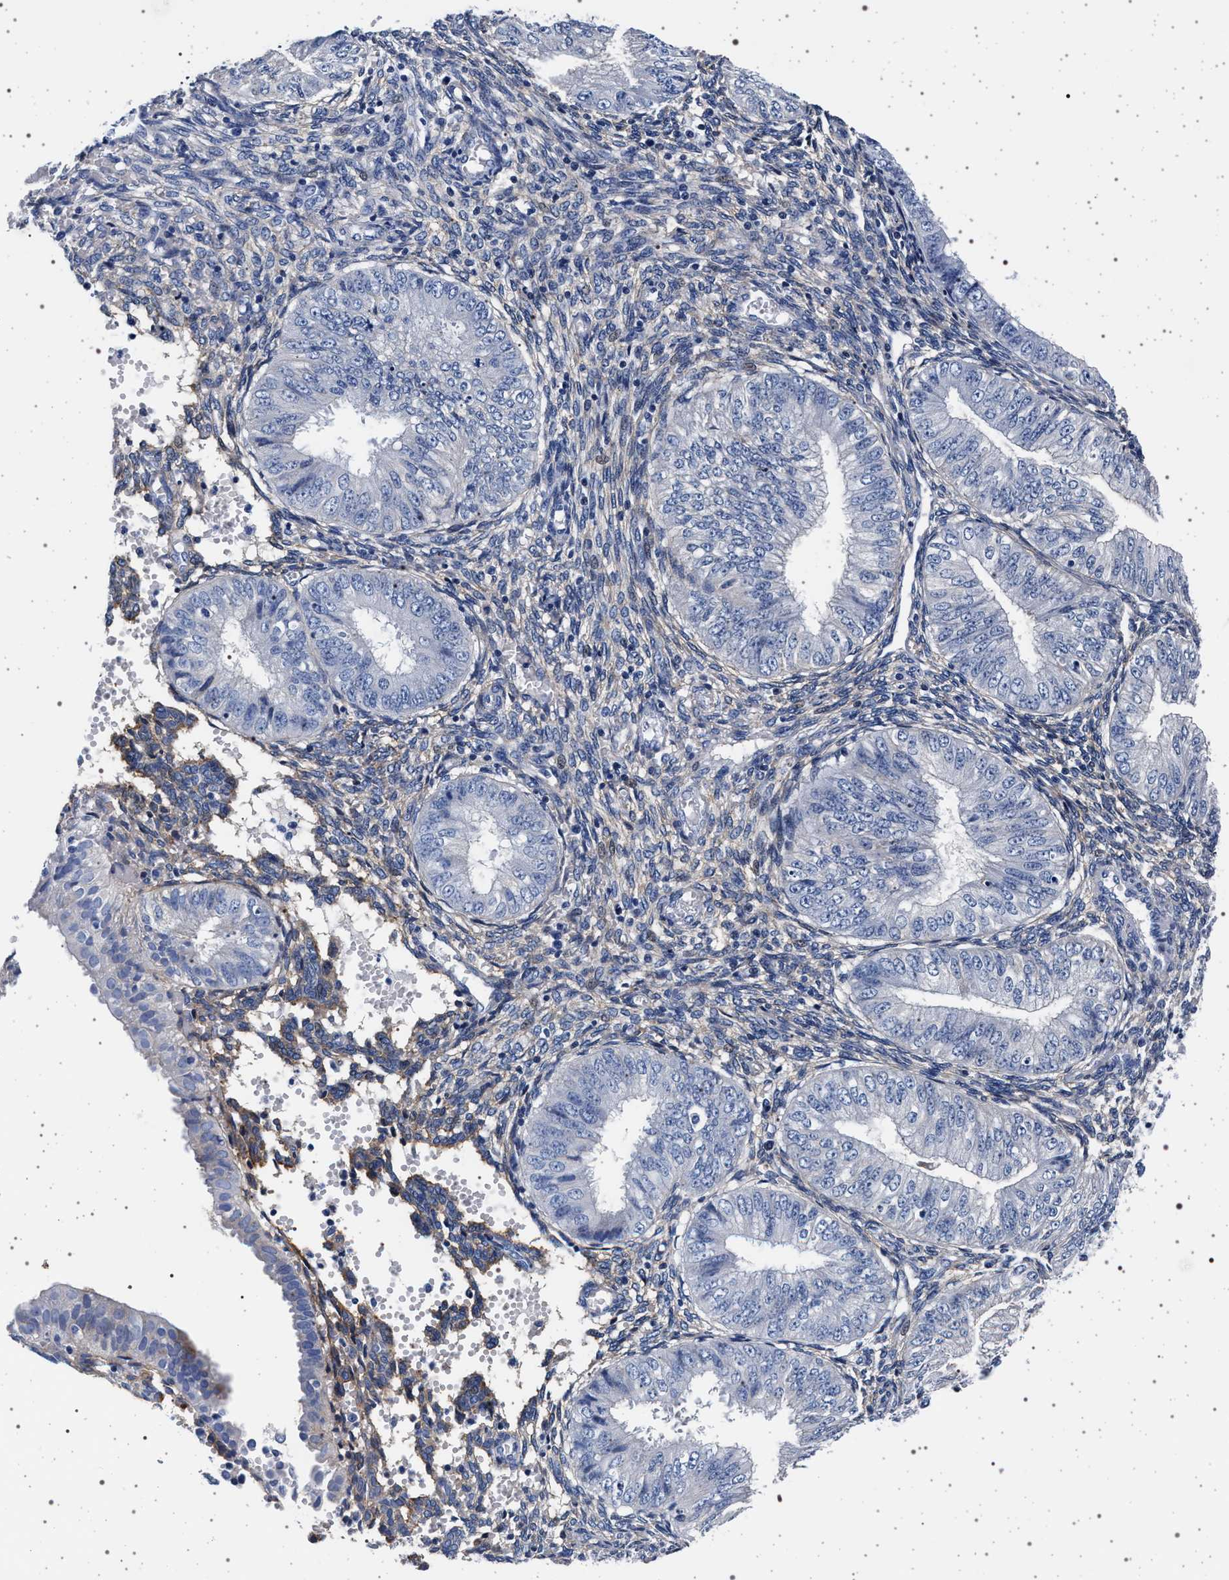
{"staining": {"intensity": "negative", "quantity": "none", "location": "none"}, "tissue": "endometrial cancer", "cell_type": "Tumor cells", "image_type": "cancer", "snomed": [{"axis": "morphology", "description": "Normal tissue, NOS"}, {"axis": "morphology", "description": "Adenocarcinoma, NOS"}, {"axis": "topography", "description": "Endometrium"}], "caption": "Histopathology image shows no protein positivity in tumor cells of adenocarcinoma (endometrial) tissue. The staining is performed using DAB brown chromogen with nuclei counter-stained in using hematoxylin.", "gene": "SLC9A1", "patient": {"sex": "female", "age": 53}}